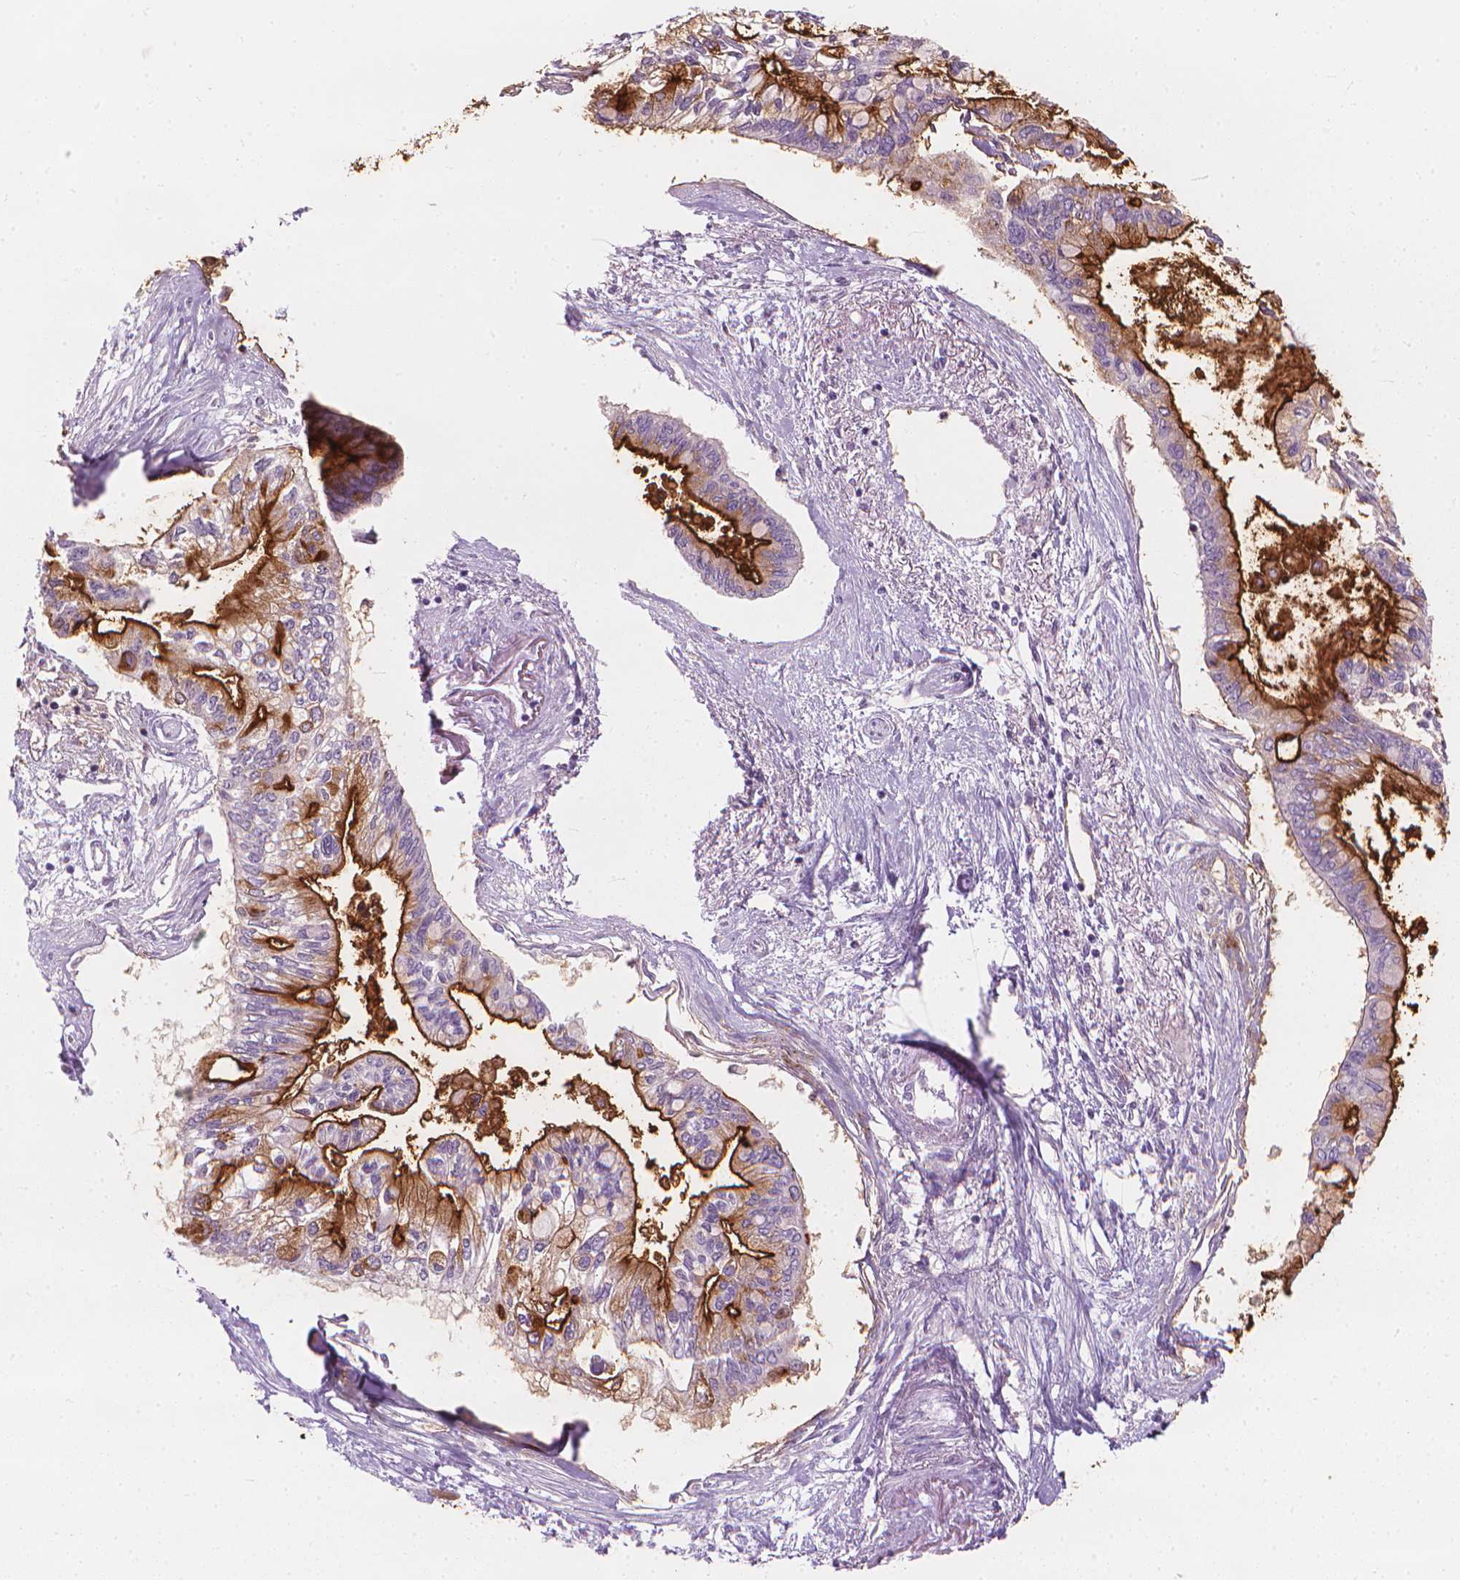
{"staining": {"intensity": "strong", "quantity": "<25%", "location": "cytoplasmic/membranous"}, "tissue": "pancreatic cancer", "cell_type": "Tumor cells", "image_type": "cancer", "snomed": [{"axis": "morphology", "description": "Adenocarcinoma, NOS"}, {"axis": "topography", "description": "Pancreas"}], "caption": "Protein expression analysis of human pancreatic cancer (adenocarcinoma) reveals strong cytoplasmic/membranous positivity in approximately <25% of tumor cells. The protein of interest is stained brown, and the nuclei are stained in blue (DAB IHC with brightfield microscopy, high magnification).", "gene": "GPRC5A", "patient": {"sex": "female", "age": 77}}